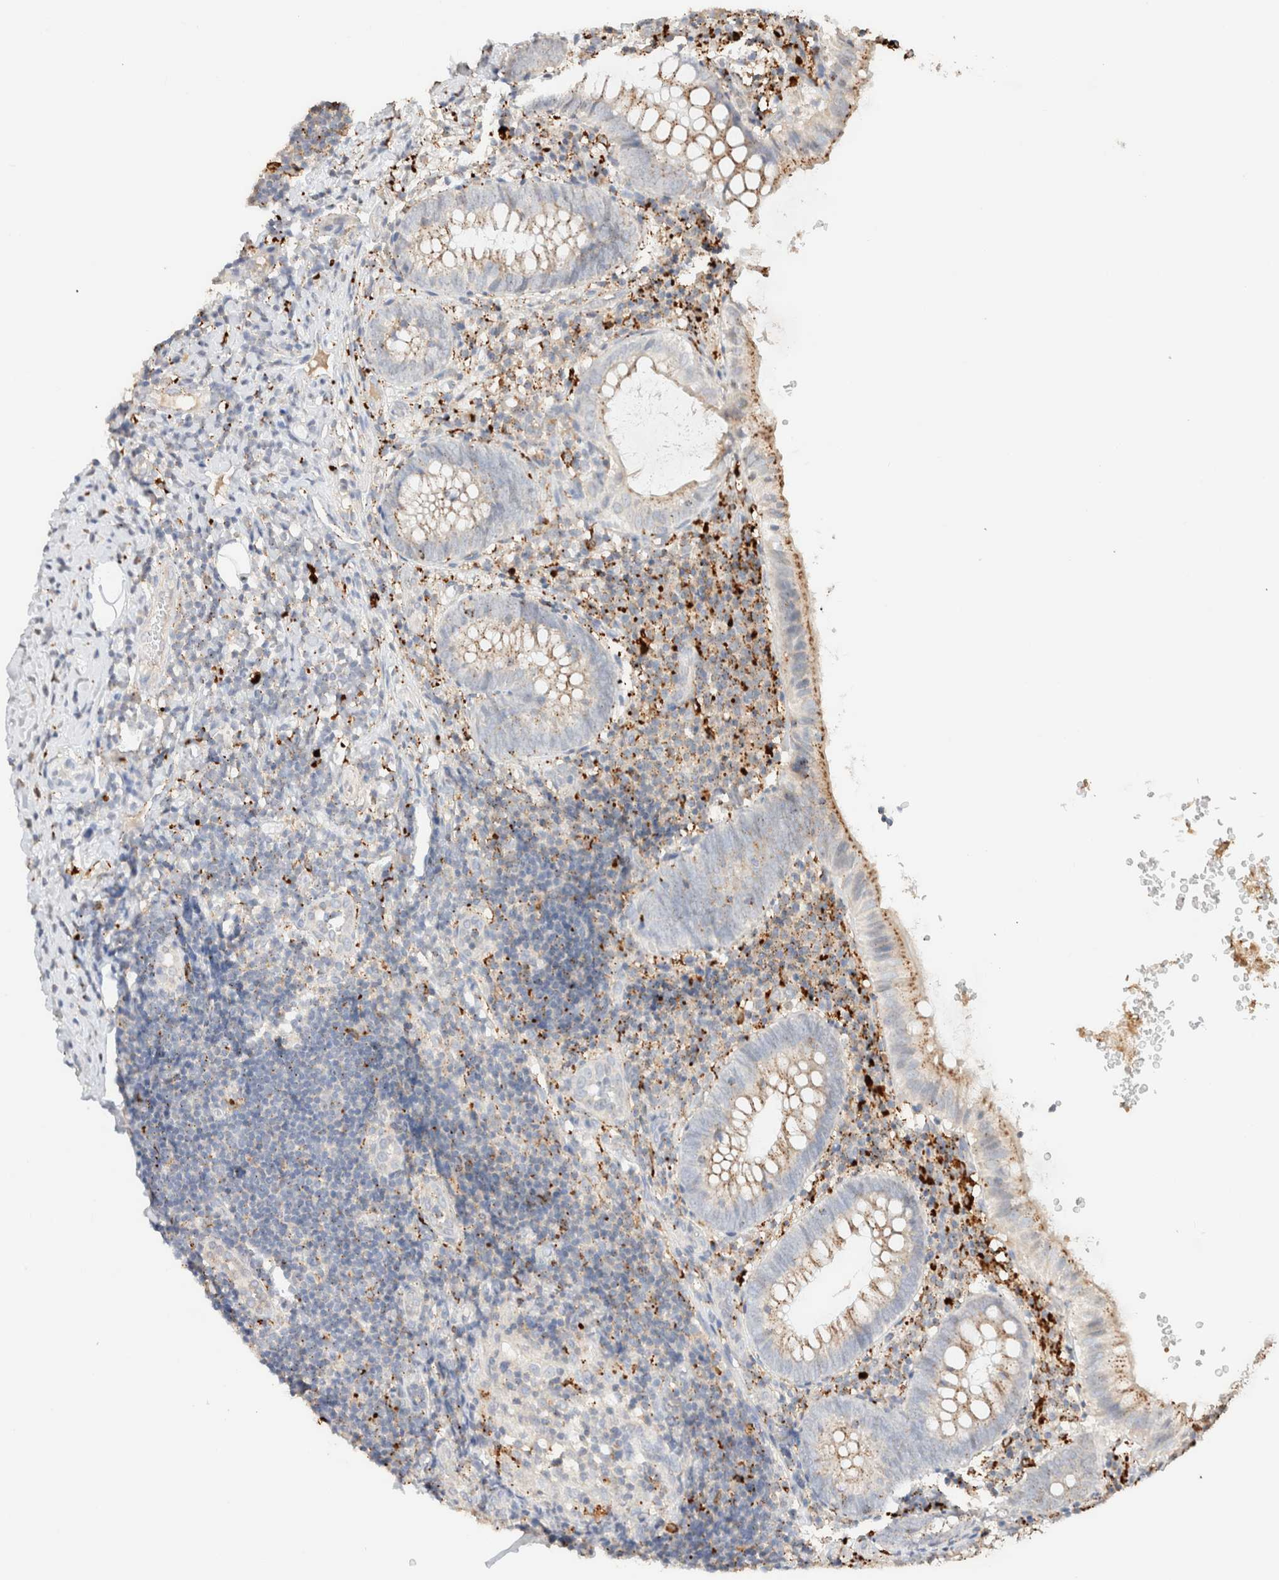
{"staining": {"intensity": "weak", "quantity": ">75%", "location": "cytoplasmic/membranous"}, "tissue": "appendix", "cell_type": "Glandular cells", "image_type": "normal", "snomed": [{"axis": "morphology", "description": "Normal tissue, NOS"}, {"axis": "topography", "description": "Appendix"}], "caption": "Immunohistochemistry (IHC) micrograph of unremarkable appendix: human appendix stained using IHC shows low levels of weak protein expression localized specifically in the cytoplasmic/membranous of glandular cells, appearing as a cytoplasmic/membranous brown color.", "gene": "CTSC", "patient": {"sex": "male", "age": 8}}